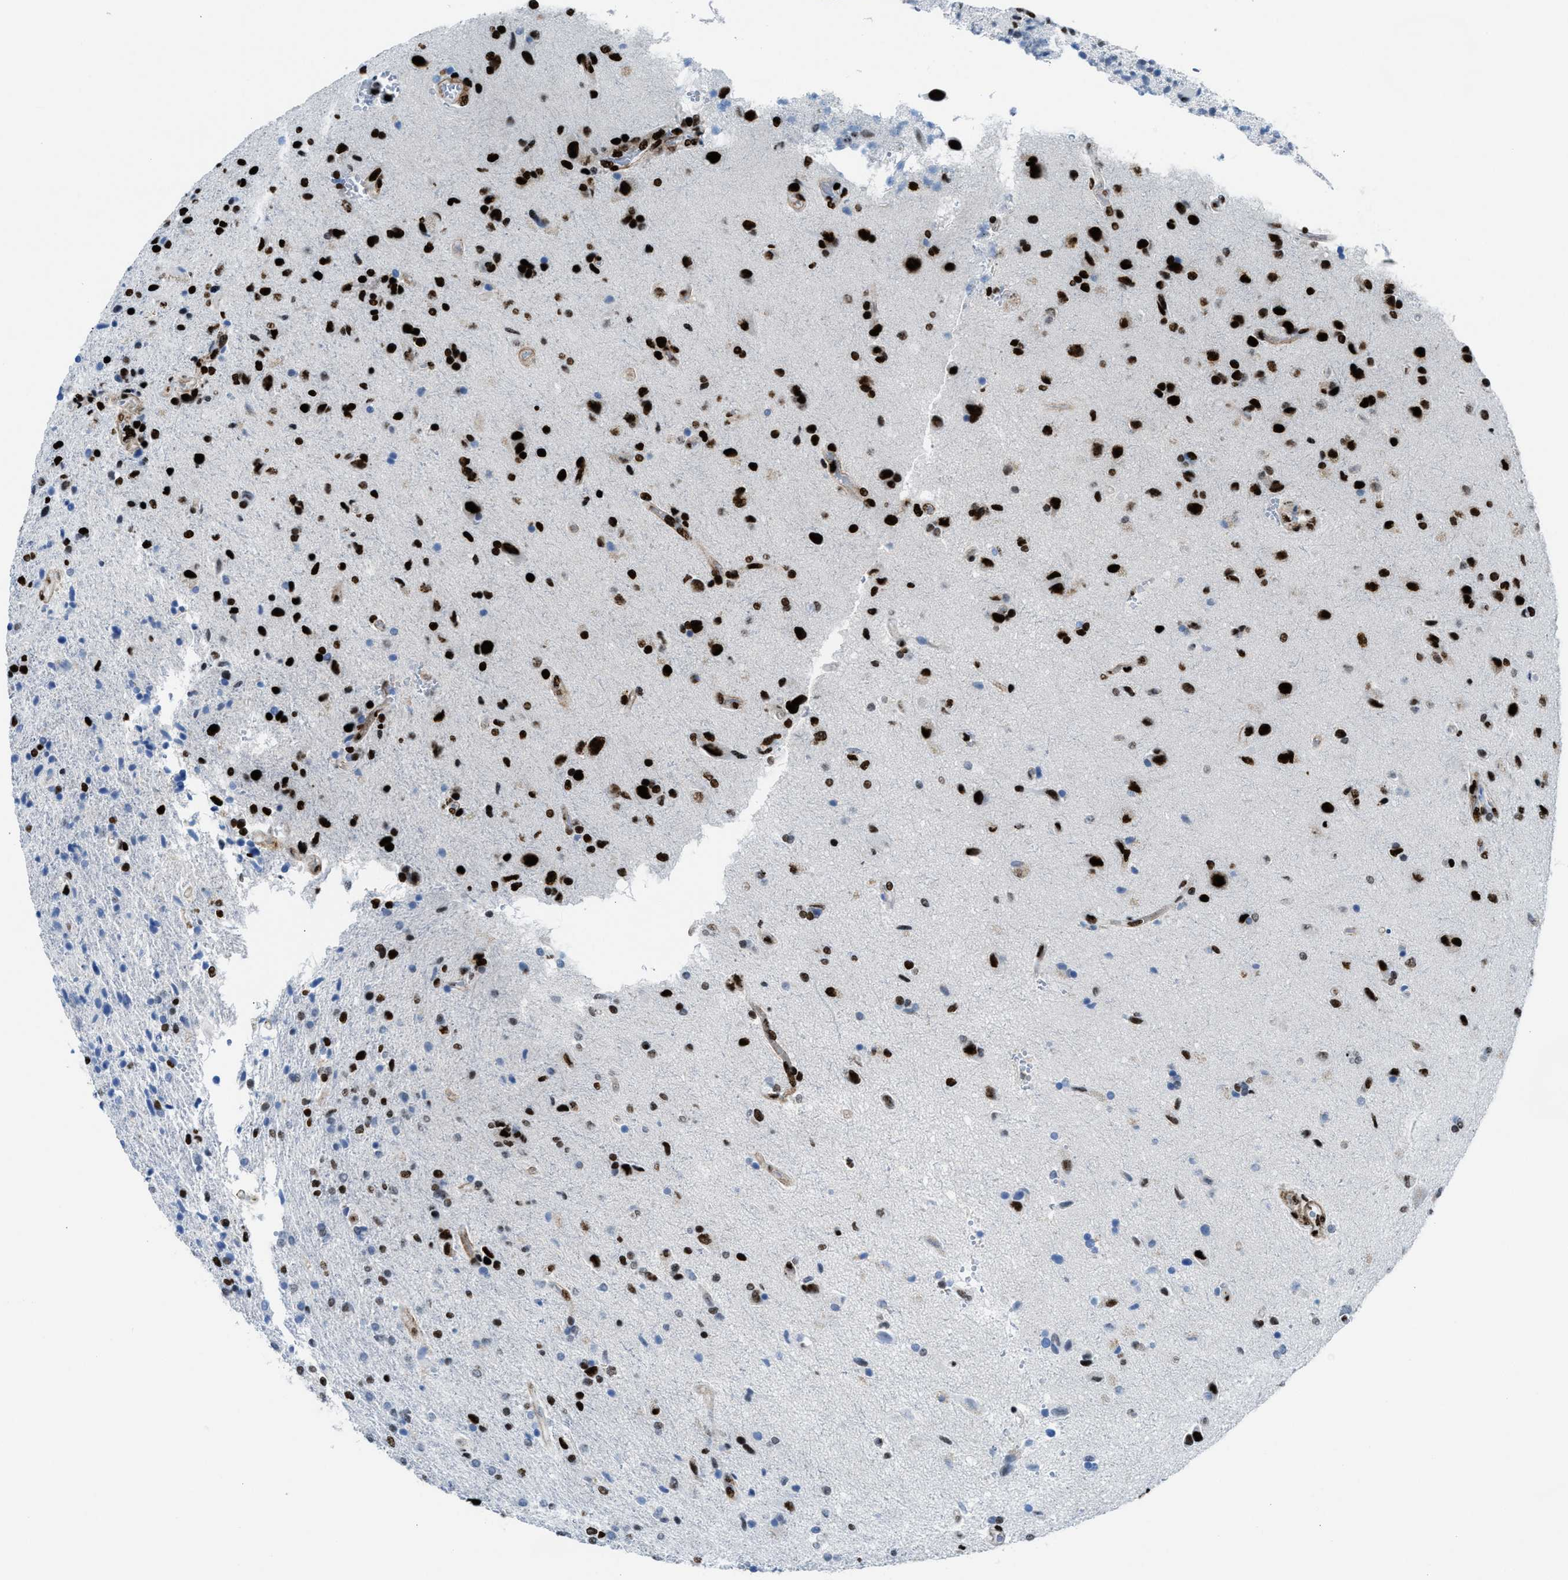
{"staining": {"intensity": "strong", "quantity": ">75%", "location": "nuclear"}, "tissue": "glioma", "cell_type": "Tumor cells", "image_type": "cancer", "snomed": [{"axis": "morphology", "description": "Glioma, malignant, High grade"}, {"axis": "topography", "description": "Brain"}], "caption": "Malignant glioma (high-grade) stained with a brown dye shows strong nuclear positive staining in about >75% of tumor cells.", "gene": "NONO", "patient": {"sex": "male", "age": 72}}